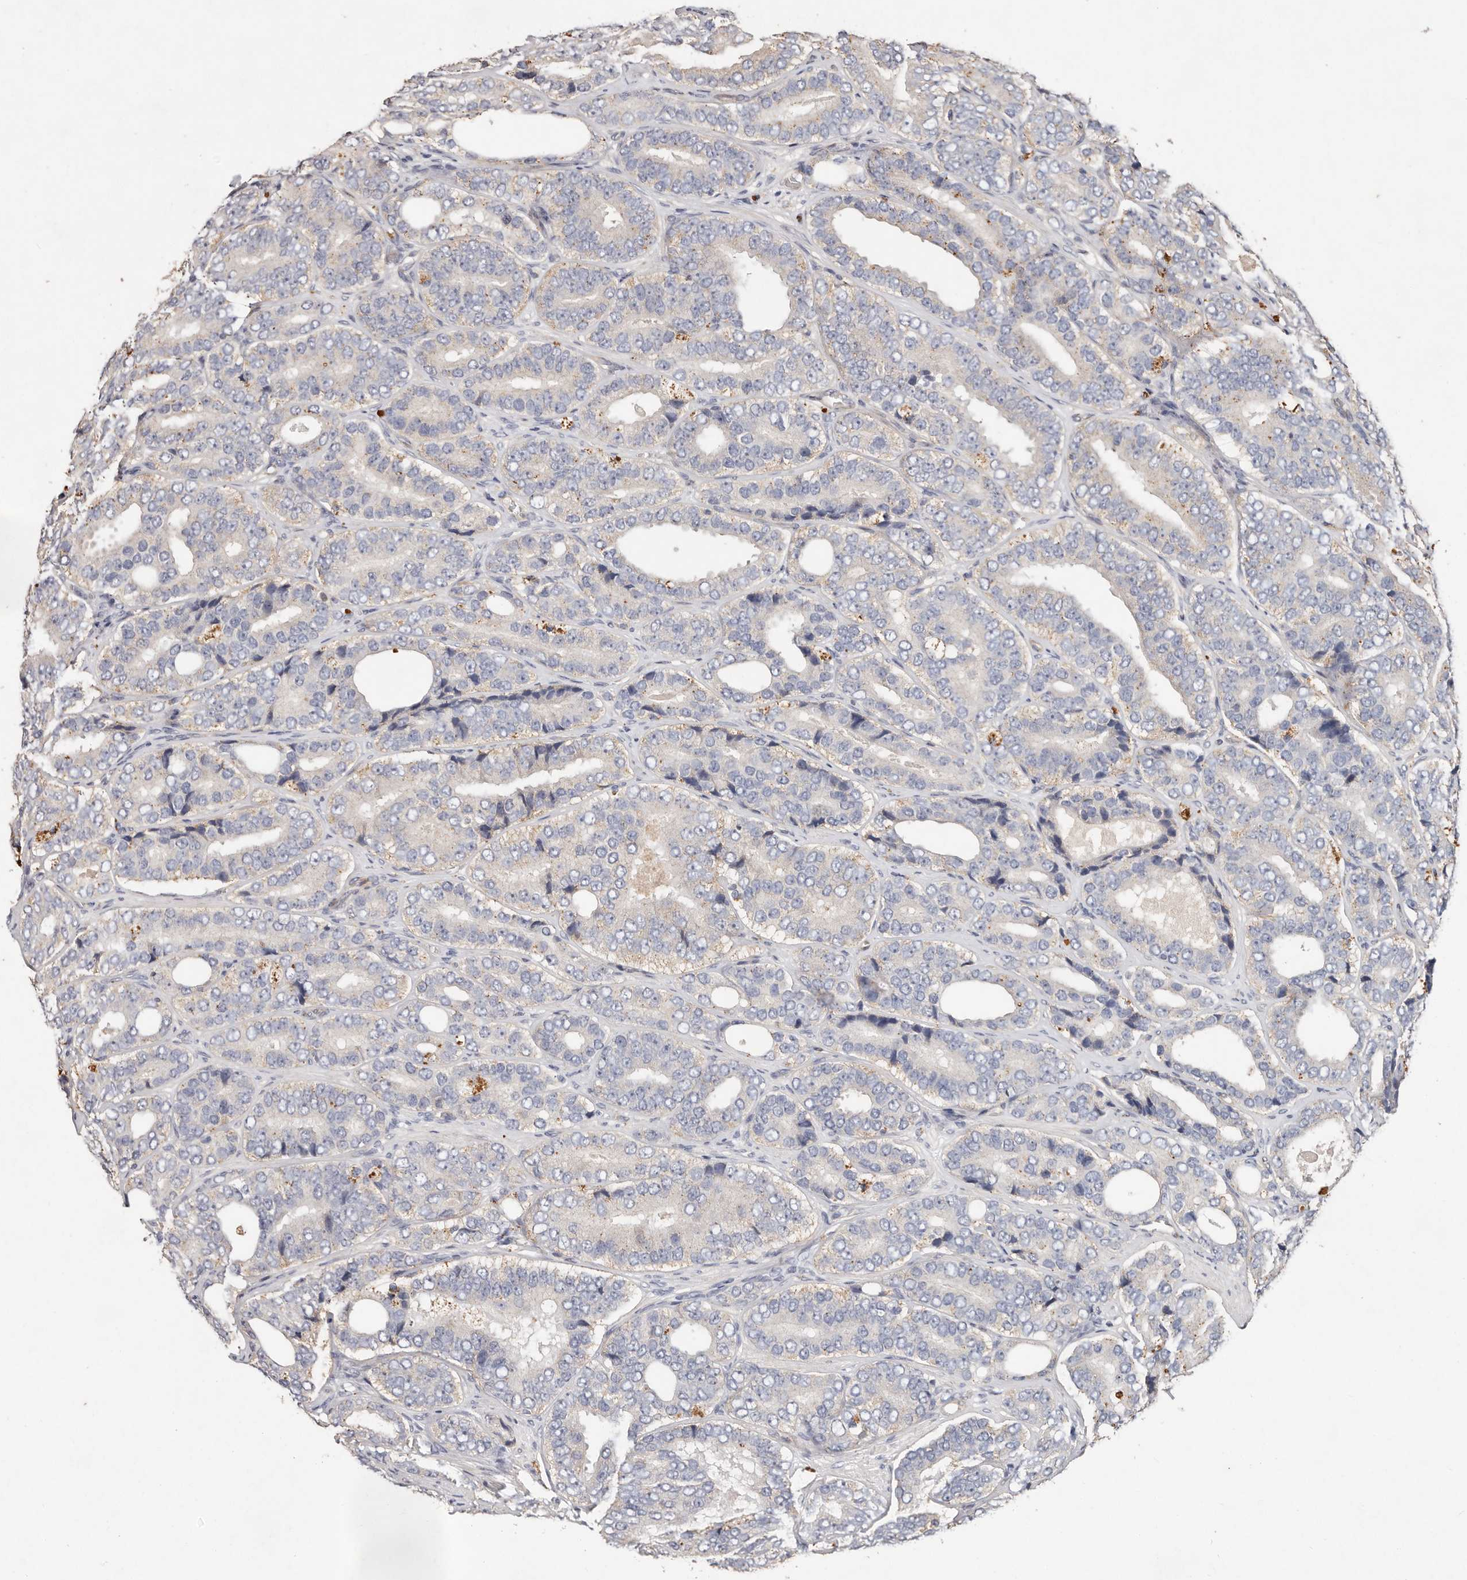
{"staining": {"intensity": "negative", "quantity": "none", "location": "none"}, "tissue": "prostate cancer", "cell_type": "Tumor cells", "image_type": "cancer", "snomed": [{"axis": "morphology", "description": "Adenocarcinoma, High grade"}, {"axis": "topography", "description": "Prostate"}], "caption": "DAB immunohistochemical staining of prostate cancer (adenocarcinoma (high-grade)) exhibits no significant positivity in tumor cells.", "gene": "THBS3", "patient": {"sex": "male", "age": 56}}